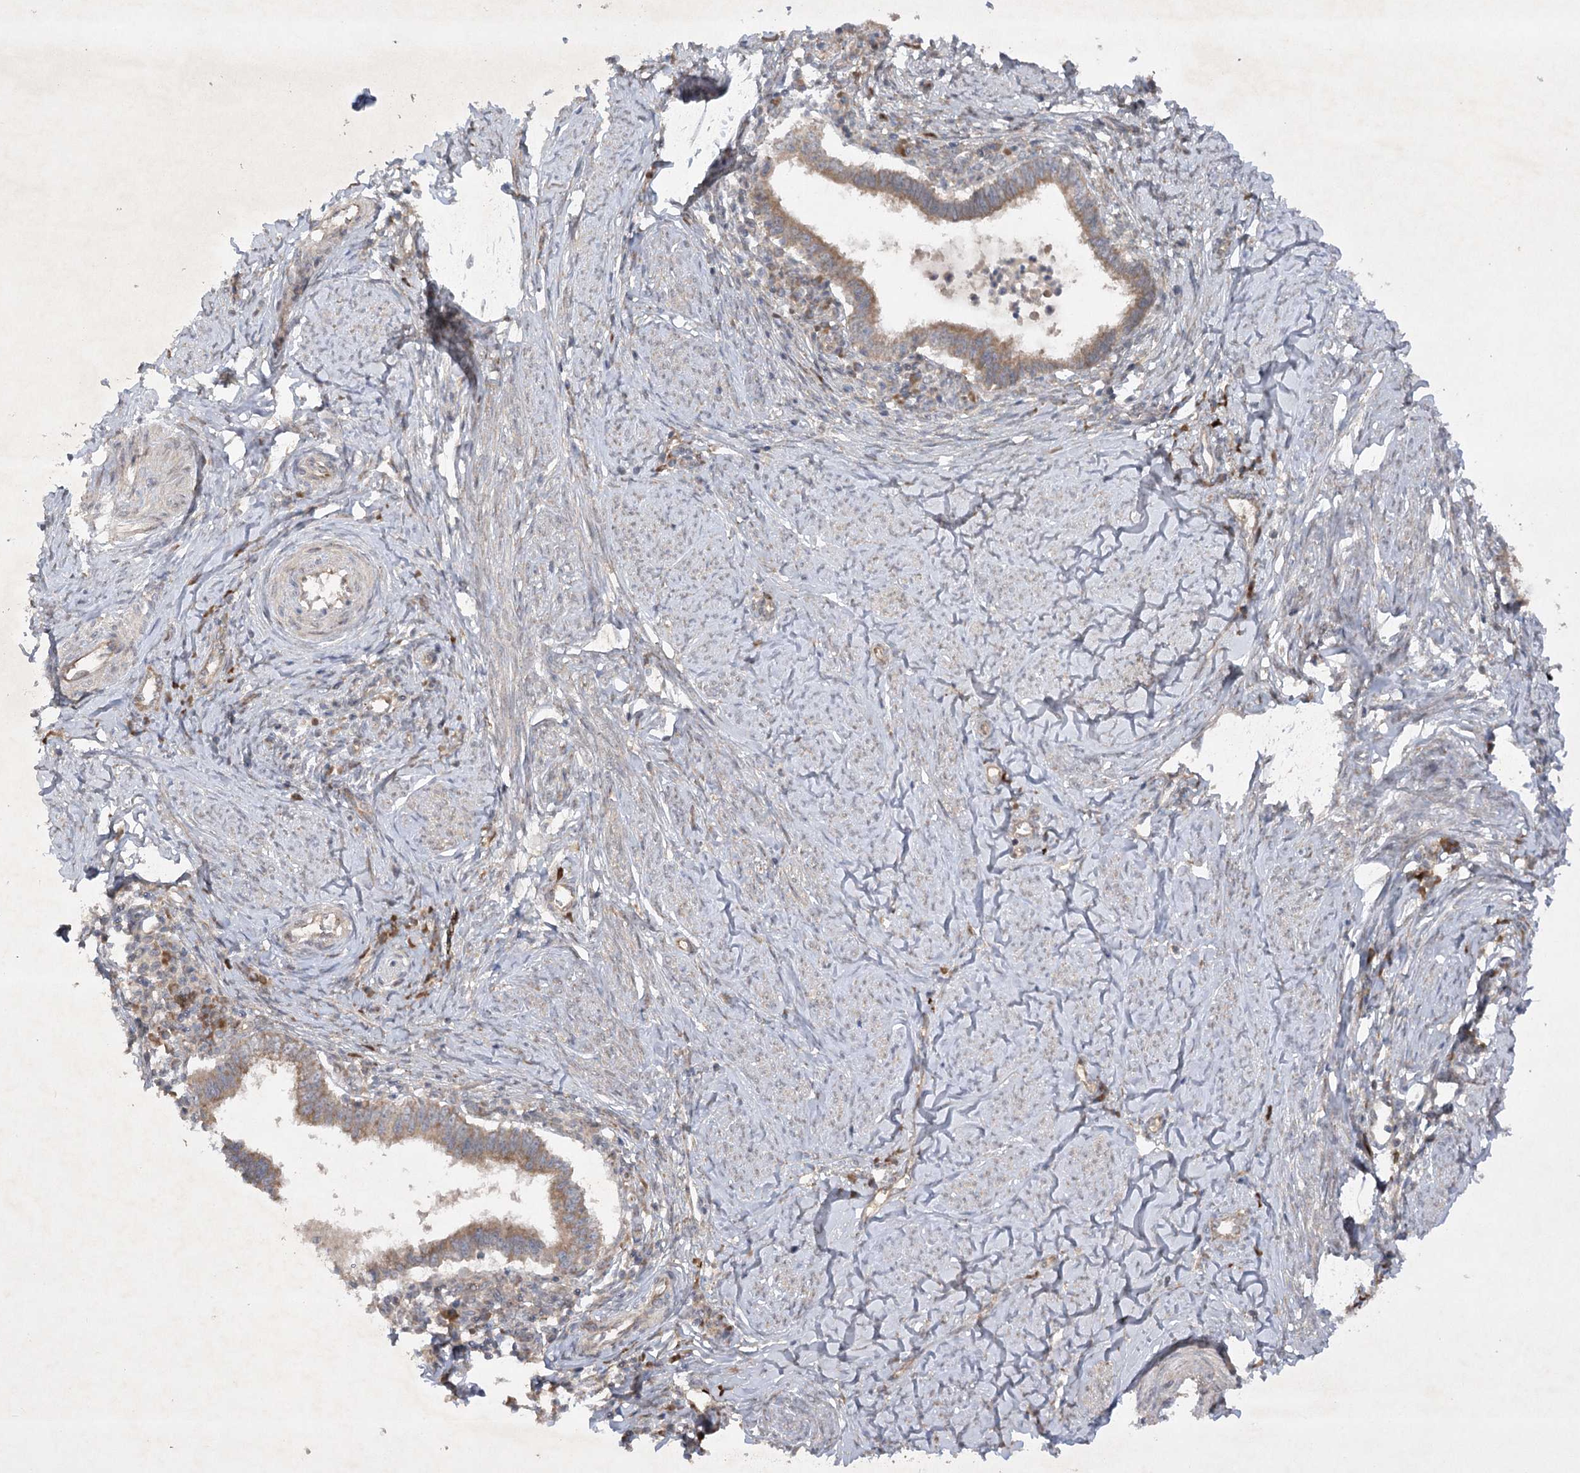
{"staining": {"intensity": "moderate", "quantity": ">75%", "location": "cytoplasmic/membranous"}, "tissue": "cervical cancer", "cell_type": "Tumor cells", "image_type": "cancer", "snomed": [{"axis": "morphology", "description": "Adenocarcinoma, NOS"}, {"axis": "topography", "description": "Cervix"}], "caption": "High-power microscopy captured an immunohistochemistry (IHC) micrograph of cervical adenocarcinoma, revealing moderate cytoplasmic/membranous expression in about >75% of tumor cells.", "gene": "TRAF3IP1", "patient": {"sex": "female", "age": 36}}